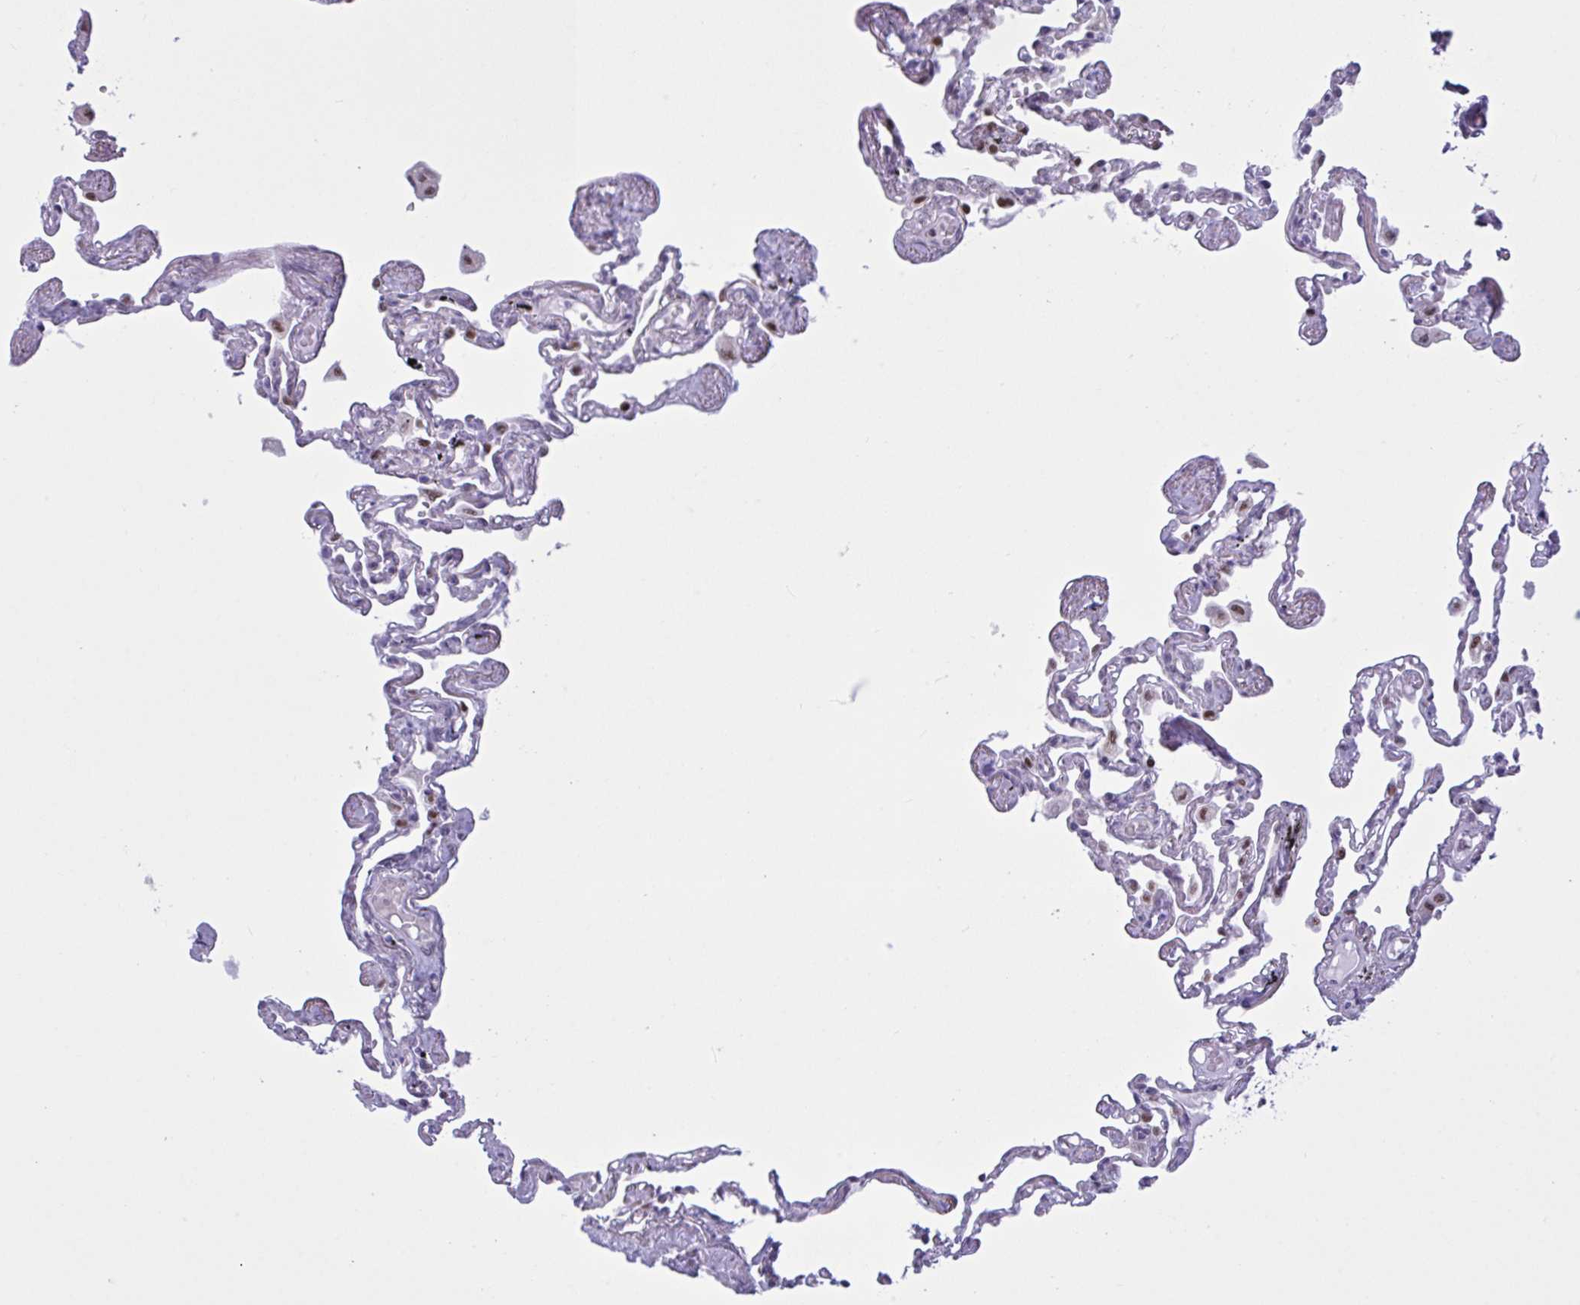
{"staining": {"intensity": "moderate", "quantity": "<25%", "location": "nuclear"}, "tissue": "lung", "cell_type": "Alveolar cells", "image_type": "normal", "snomed": [{"axis": "morphology", "description": "Normal tissue, NOS"}, {"axis": "topography", "description": "Lung"}], "caption": "A high-resolution histopathology image shows immunohistochemistry (IHC) staining of normal lung, which displays moderate nuclear positivity in about <25% of alveolar cells.", "gene": "PRMT6", "patient": {"sex": "female", "age": 67}}